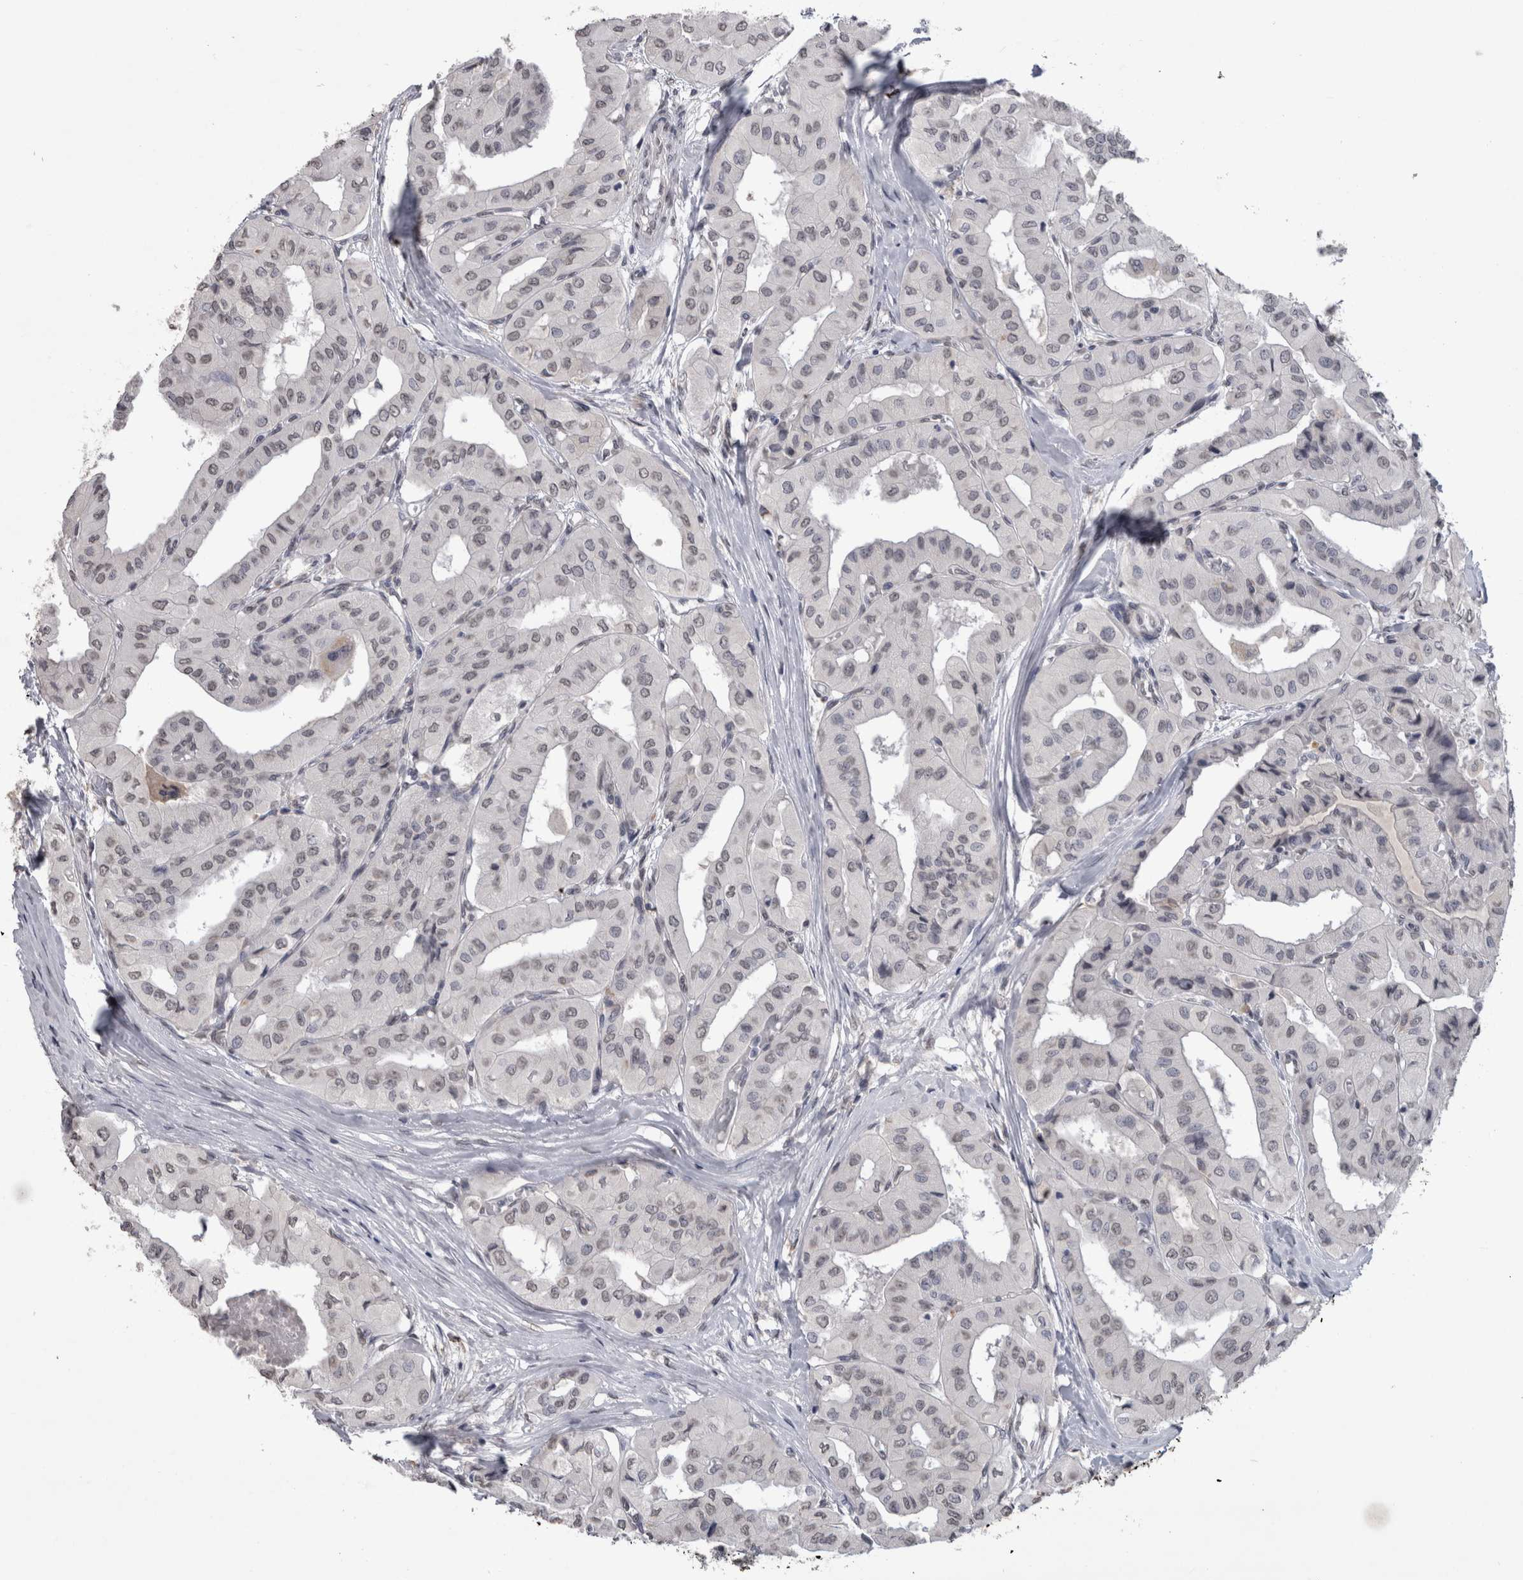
{"staining": {"intensity": "weak", "quantity": "25%-75%", "location": "nuclear"}, "tissue": "thyroid cancer", "cell_type": "Tumor cells", "image_type": "cancer", "snomed": [{"axis": "morphology", "description": "Papillary adenocarcinoma, NOS"}, {"axis": "topography", "description": "Thyroid gland"}], "caption": "A brown stain labels weak nuclear expression of a protein in thyroid cancer tumor cells. (Stains: DAB (3,3'-diaminobenzidine) in brown, nuclei in blue, Microscopy: brightfield microscopy at high magnification).", "gene": "PAX5", "patient": {"sex": "female", "age": 59}}